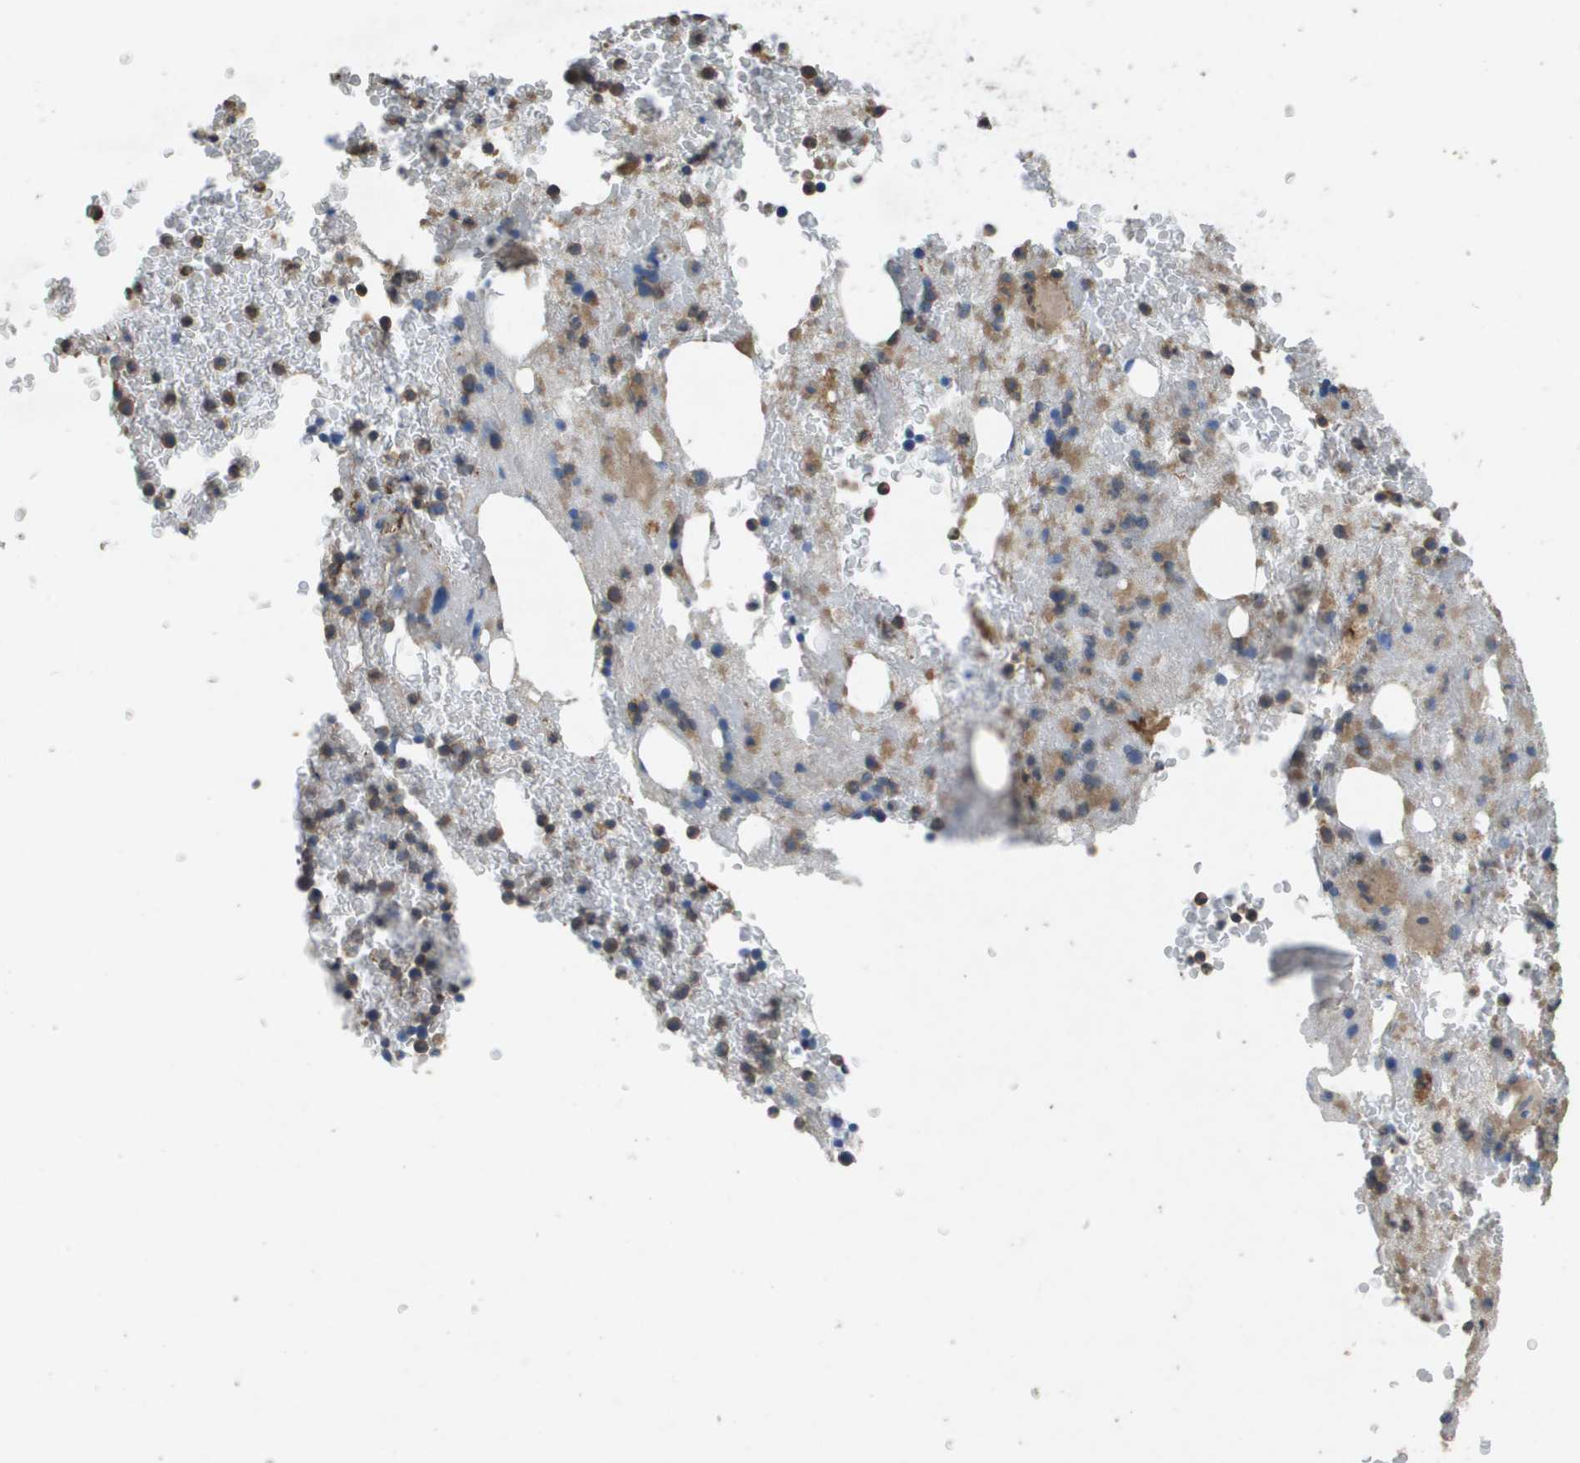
{"staining": {"intensity": "moderate", "quantity": "25%-75%", "location": "cytoplasmic/membranous"}, "tissue": "bone marrow", "cell_type": "Hematopoietic cells", "image_type": "normal", "snomed": [{"axis": "morphology", "description": "Normal tissue, NOS"}, {"axis": "morphology", "description": "Inflammation, NOS"}, {"axis": "topography", "description": "Bone marrow"}], "caption": "Brown immunohistochemical staining in benign human bone marrow displays moderate cytoplasmic/membranous staining in approximately 25%-75% of hematopoietic cells. Using DAB (brown) and hematoxylin (blue) stains, captured at high magnification using brightfield microscopy.", "gene": "CLCA4", "patient": {"sex": "male", "age": 63}}